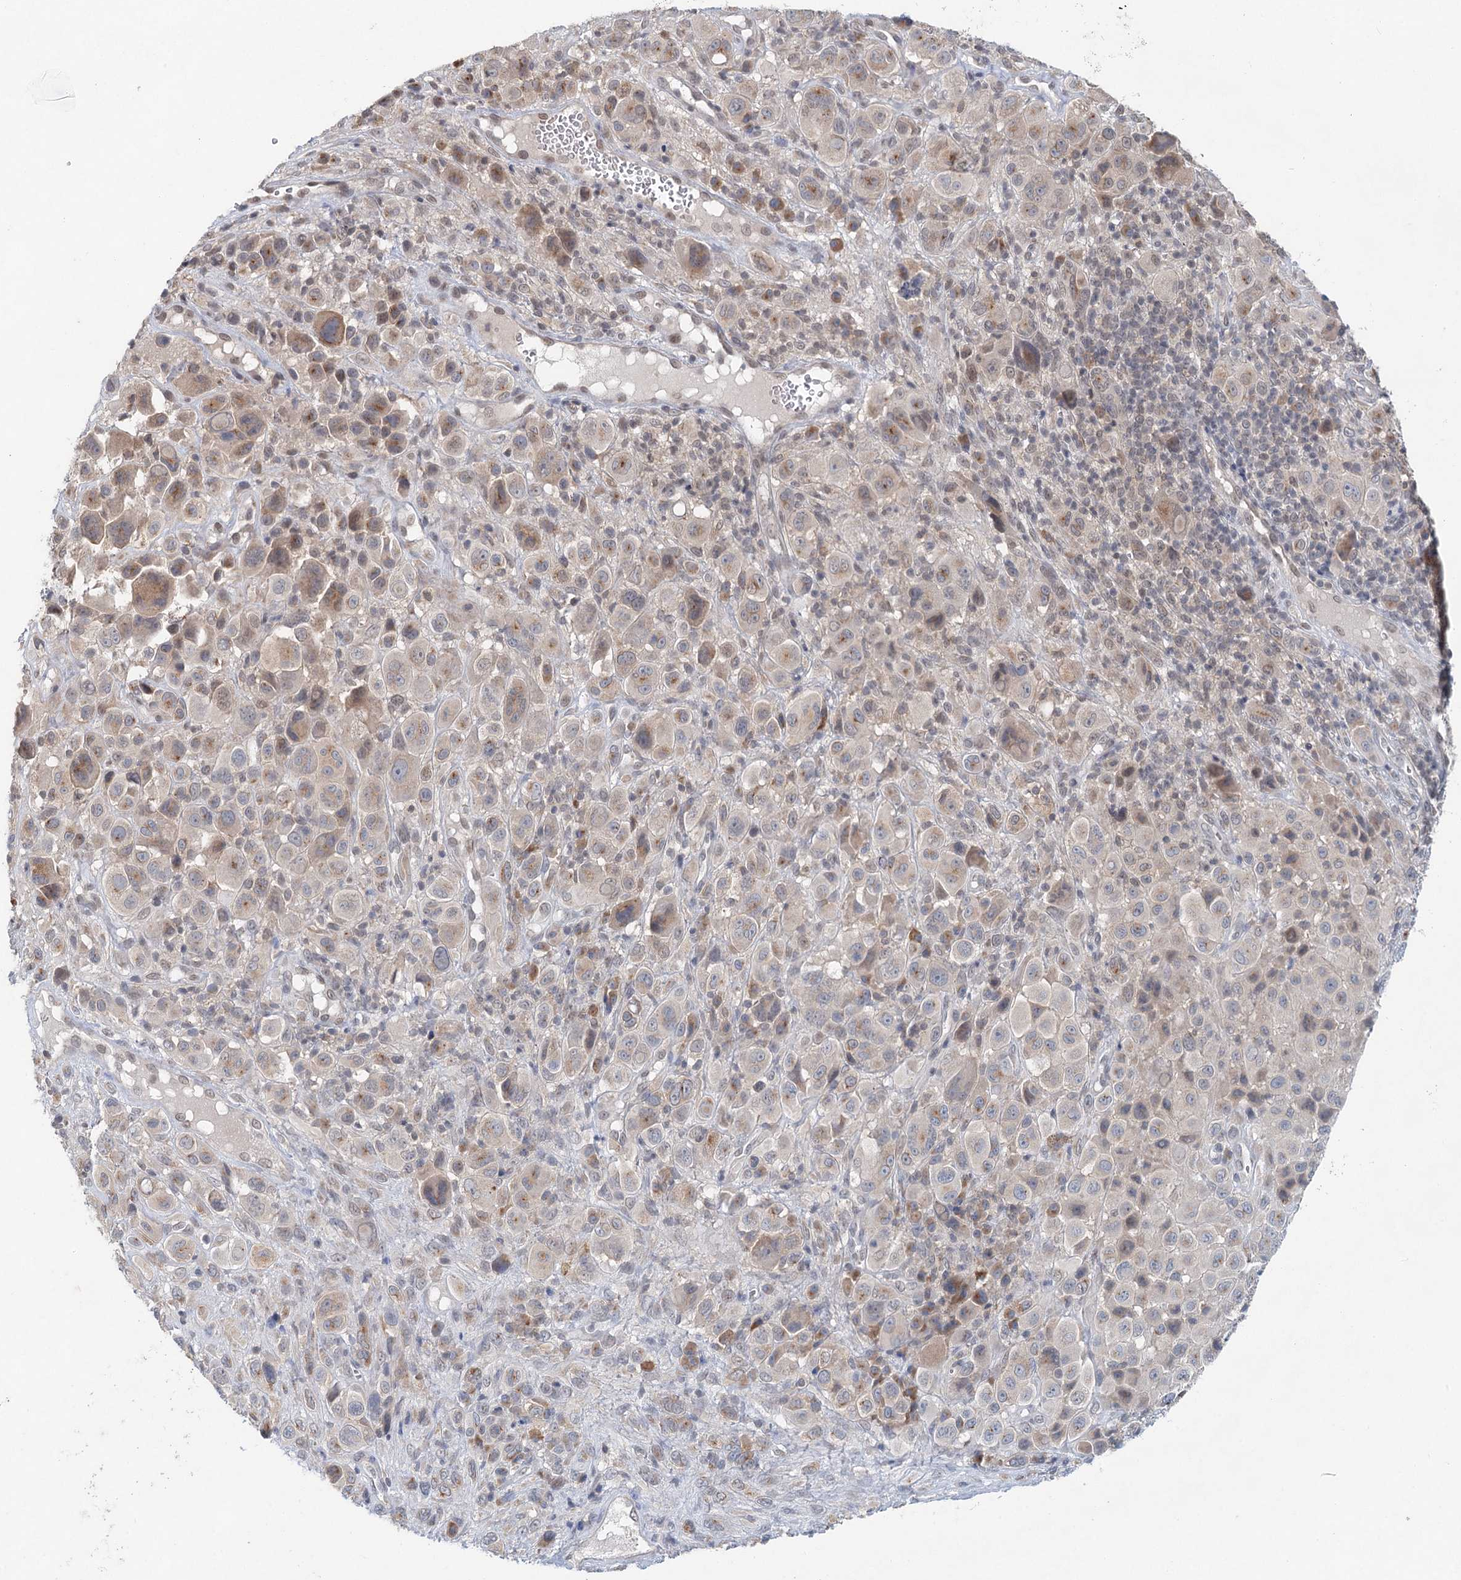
{"staining": {"intensity": "weak", "quantity": "25%-75%", "location": "cytoplasmic/membranous"}, "tissue": "melanoma", "cell_type": "Tumor cells", "image_type": "cancer", "snomed": [{"axis": "morphology", "description": "Malignant melanoma, NOS"}, {"axis": "topography", "description": "Skin of trunk"}], "caption": "Immunohistochemistry (IHC) of human malignant melanoma demonstrates low levels of weak cytoplasmic/membranous positivity in approximately 25%-75% of tumor cells. The protein of interest is stained brown, and the nuclei are stained in blue (DAB IHC with brightfield microscopy, high magnification).", "gene": "BLTP1", "patient": {"sex": "male", "age": 71}}